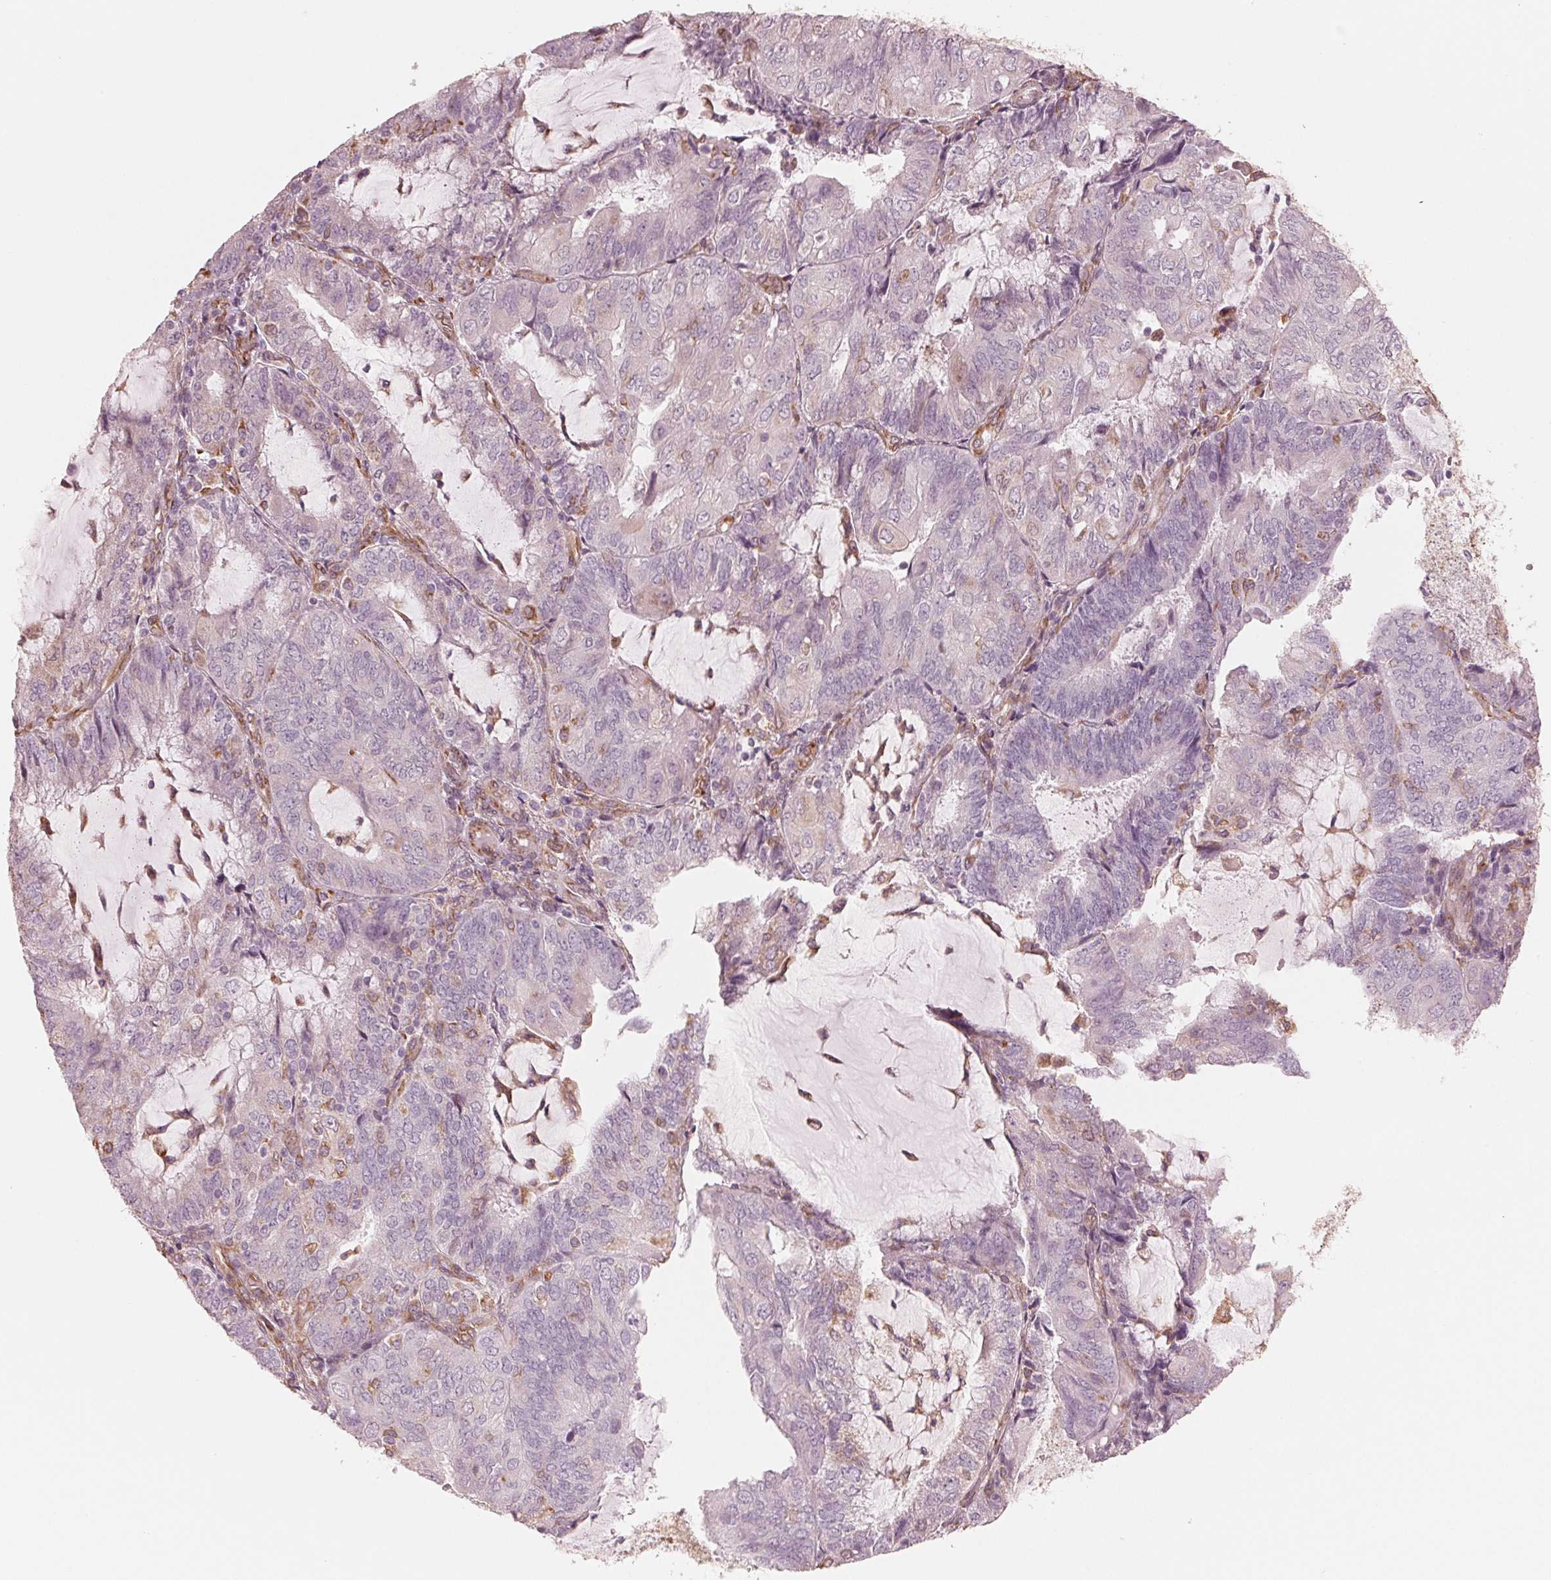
{"staining": {"intensity": "negative", "quantity": "none", "location": "none"}, "tissue": "endometrial cancer", "cell_type": "Tumor cells", "image_type": "cancer", "snomed": [{"axis": "morphology", "description": "Adenocarcinoma, NOS"}, {"axis": "topography", "description": "Endometrium"}], "caption": "Micrograph shows no protein staining in tumor cells of adenocarcinoma (endometrial) tissue.", "gene": "IKBIP", "patient": {"sex": "female", "age": 81}}